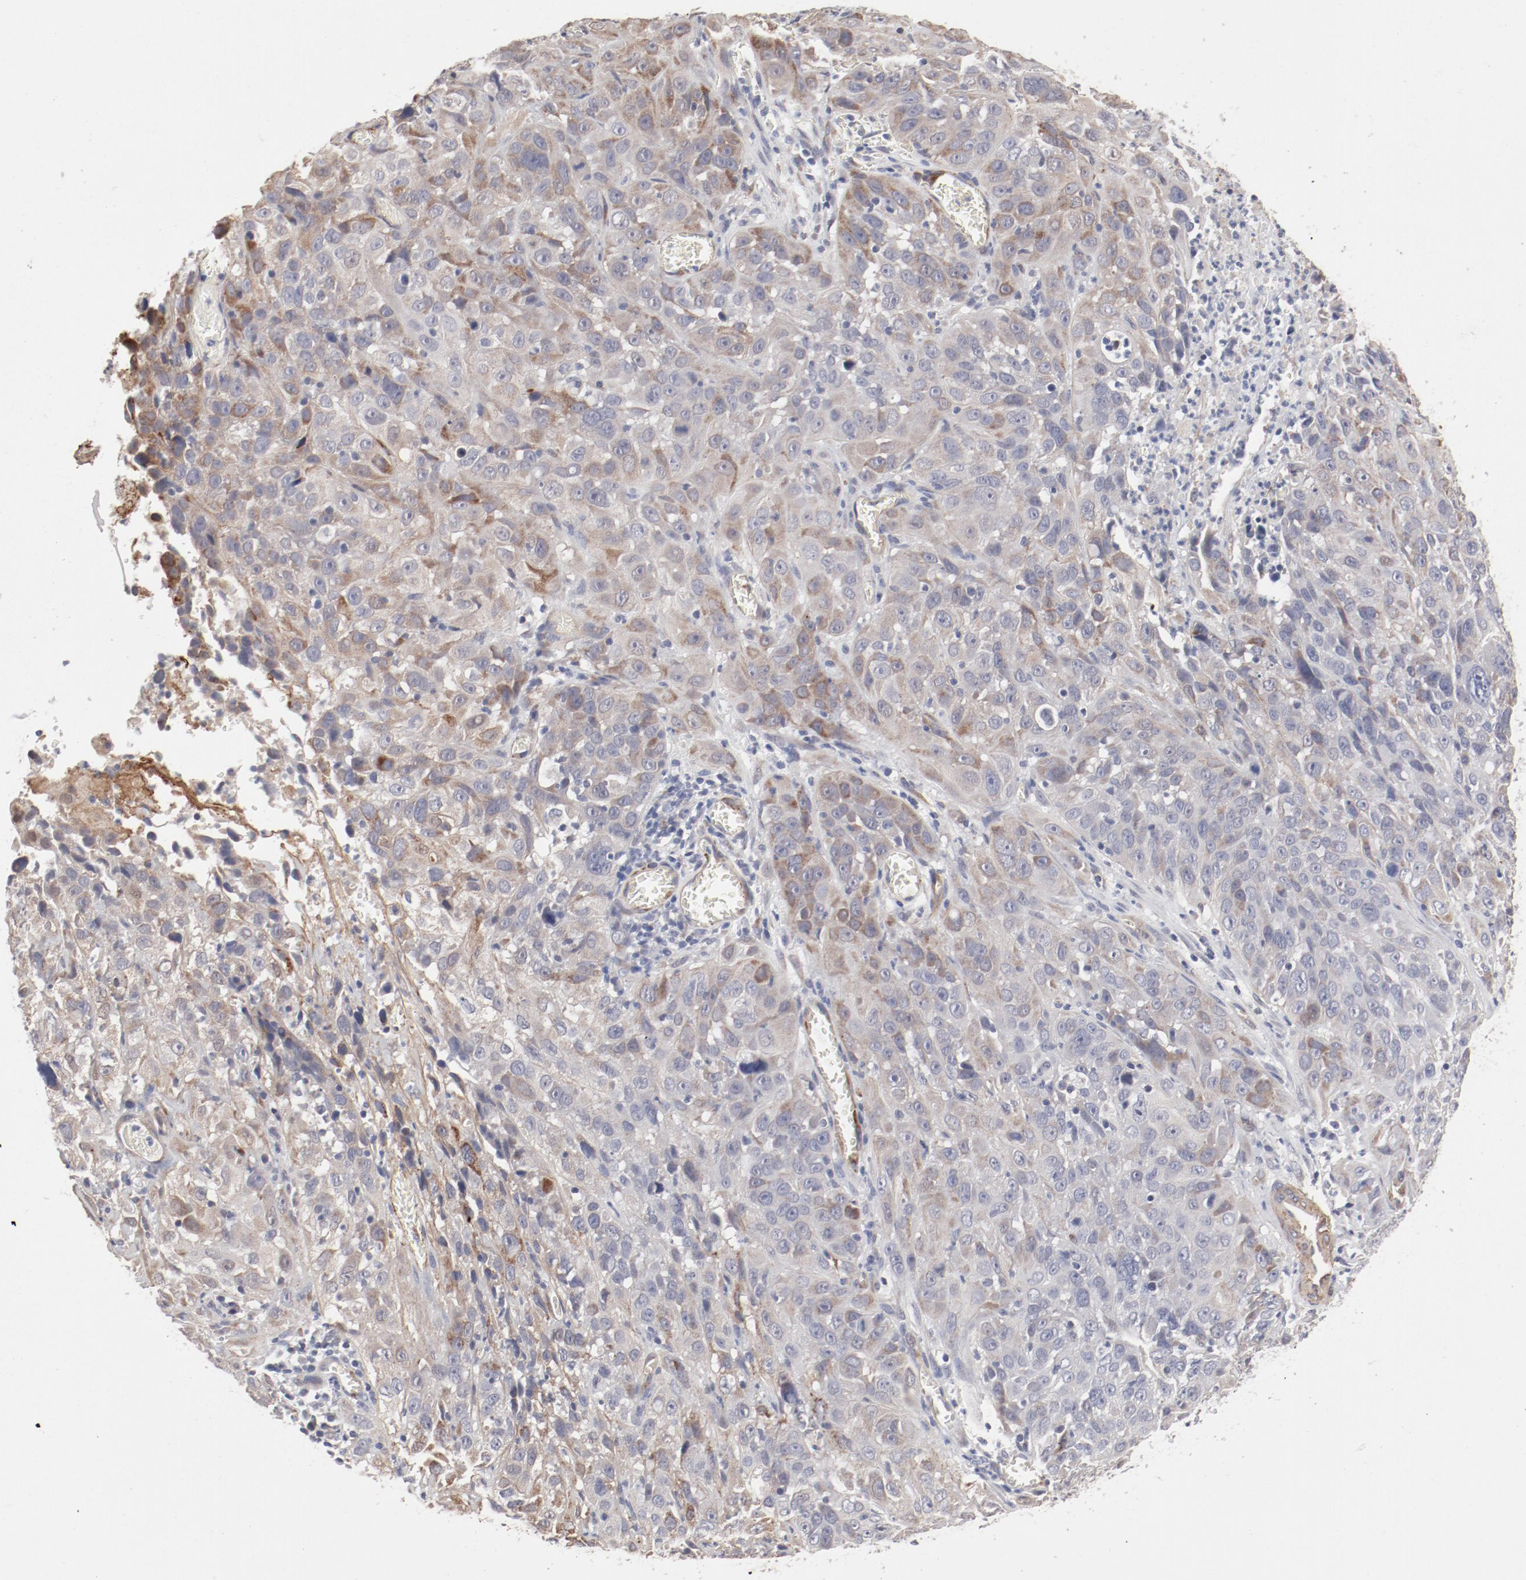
{"staining": {"intensity": "negative", "quantity": "none", "location": "none"}, "tissue": "cervical cancer", "cell_type": "Tumor cells", "image_type": "cancer", "snomed": [{"axis": "morphology", "description": "Squamous cell carcinoma, NOS"}, {"axis": "topography", "description": "Cervix"}], "caption": "Human cervical cancer (squamous cell carcinoma) stained for a protein using immunohistochemistry displays no positivity in tumor cells.", "gene": "MAGED4", "patient": {"sex": "female", "age": 32}}